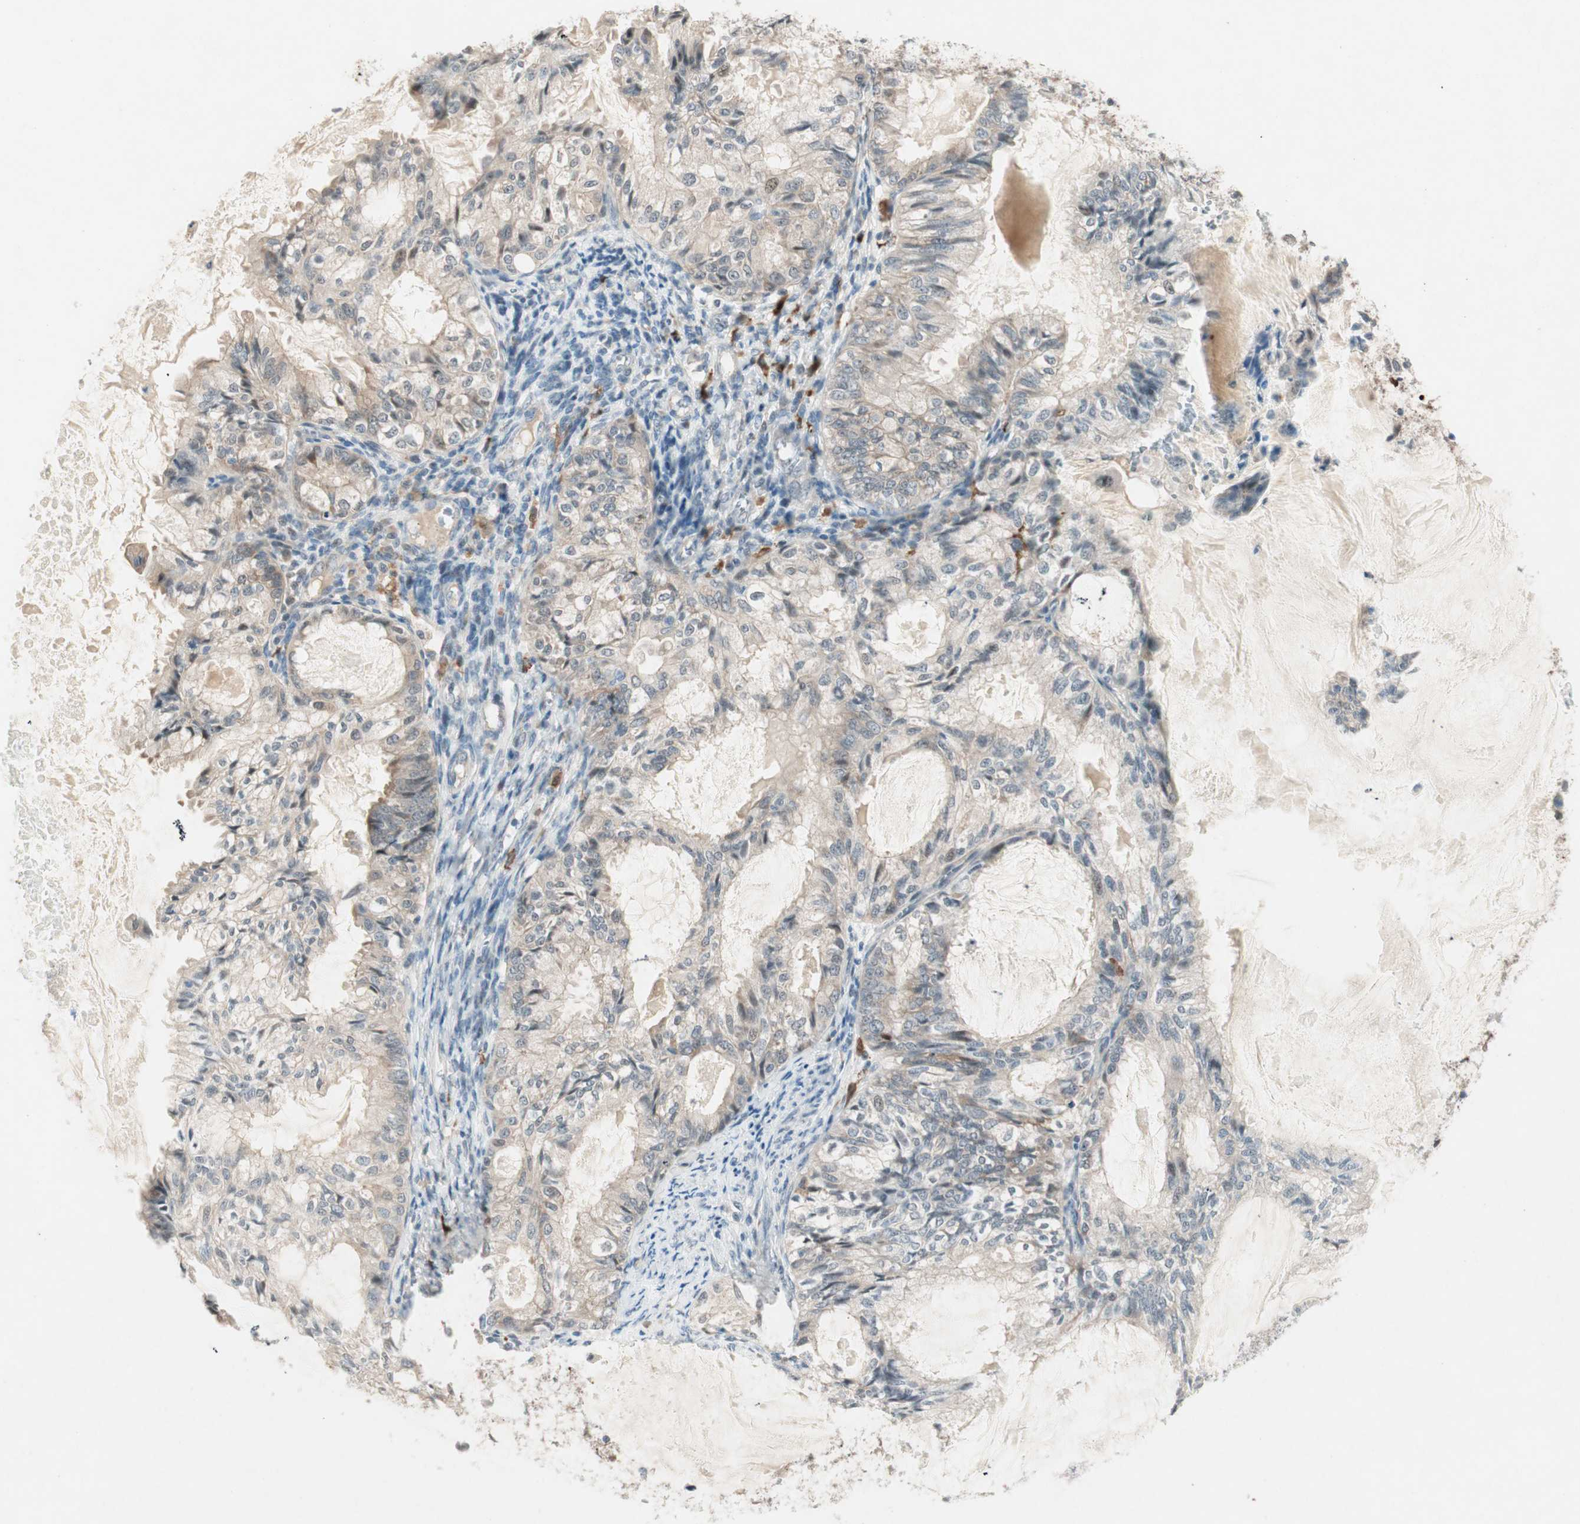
{"staining": {"intensity": "weak", "quantity": "25%-75%", "location": "cytoplasmic/membranous"}, "tissue": "cervical cancer", "cell_type": "Tumor cells", "image_type": "cancer", "snomed": [{"axis": "morphology", "description": "Normal tissue, NOS"}, {"axis": "morphology", "description": "Adenocarcinoma, NOS"}, {"axis": "topography", "description": "Cervix"}, {"axis": "topography", "description": "Endometrium"}], "caption": "IHC image of cervical cancer stained for a protein (brown), which displays low levels of weak cytoplasmic/membranous staining in approximately 25%-75% of tumor cells.", "gene": "RTL6", "patient": {"sex": "female", "age": 86}}